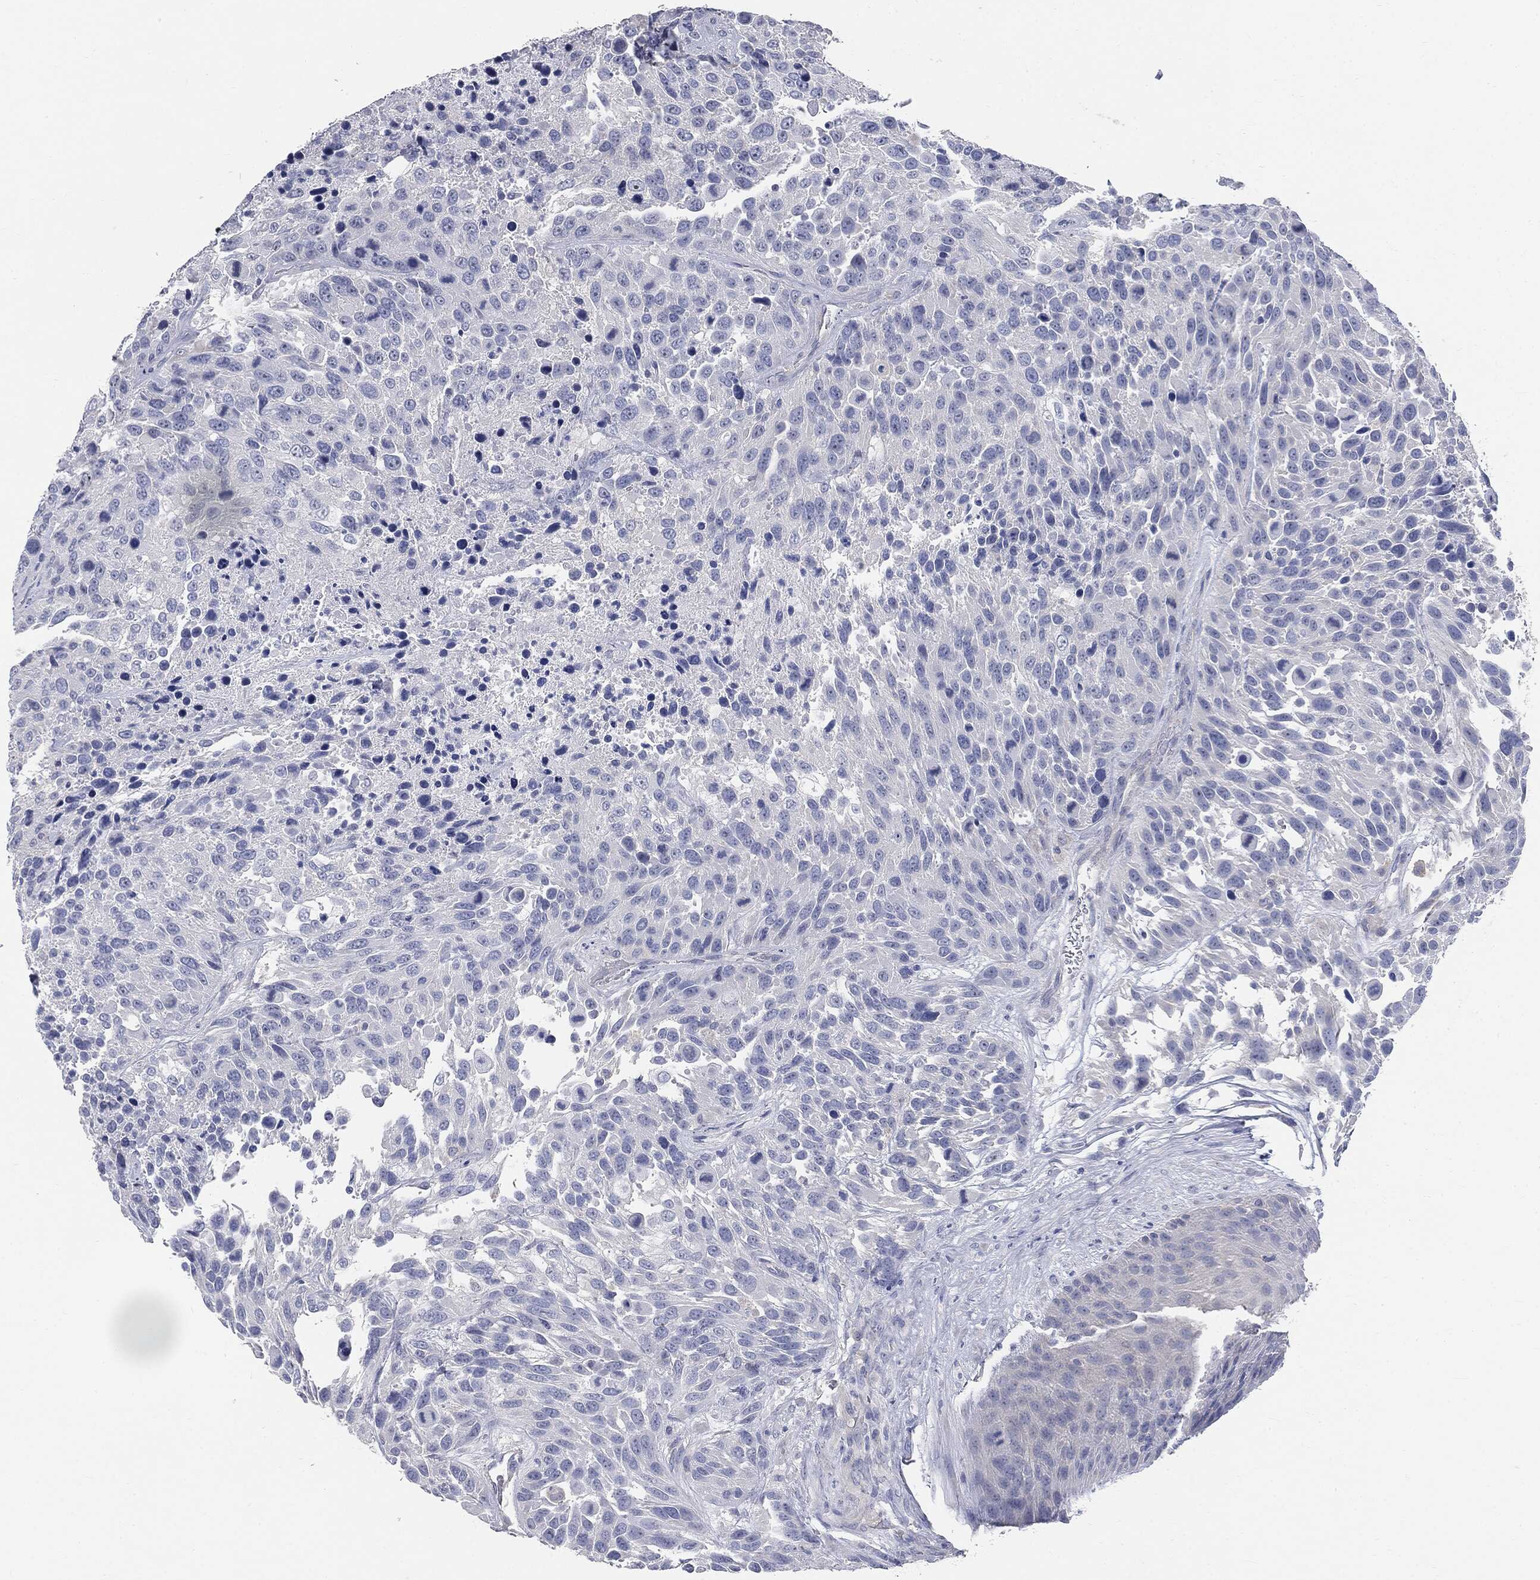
{"staining": {"intensity": "negative", "quantity": "none", "location": "none"}, "tissue": "urothelial cancer", "cell_type": "Tumor cells", "image_type": "cancer", "snomed": [{"axis": "morphology", "description": "Urothelial carcinoma, High grade"}, {"axis": "topography", "description": "Urinary bladder"}], "caption": "Human urothelial cancer stained for a protein using immunohistochemistry (IHC) exhibits no positivity in tumor cells.", "gene": "CUZD1", "patient": {"sex": "female", "age": 70}}